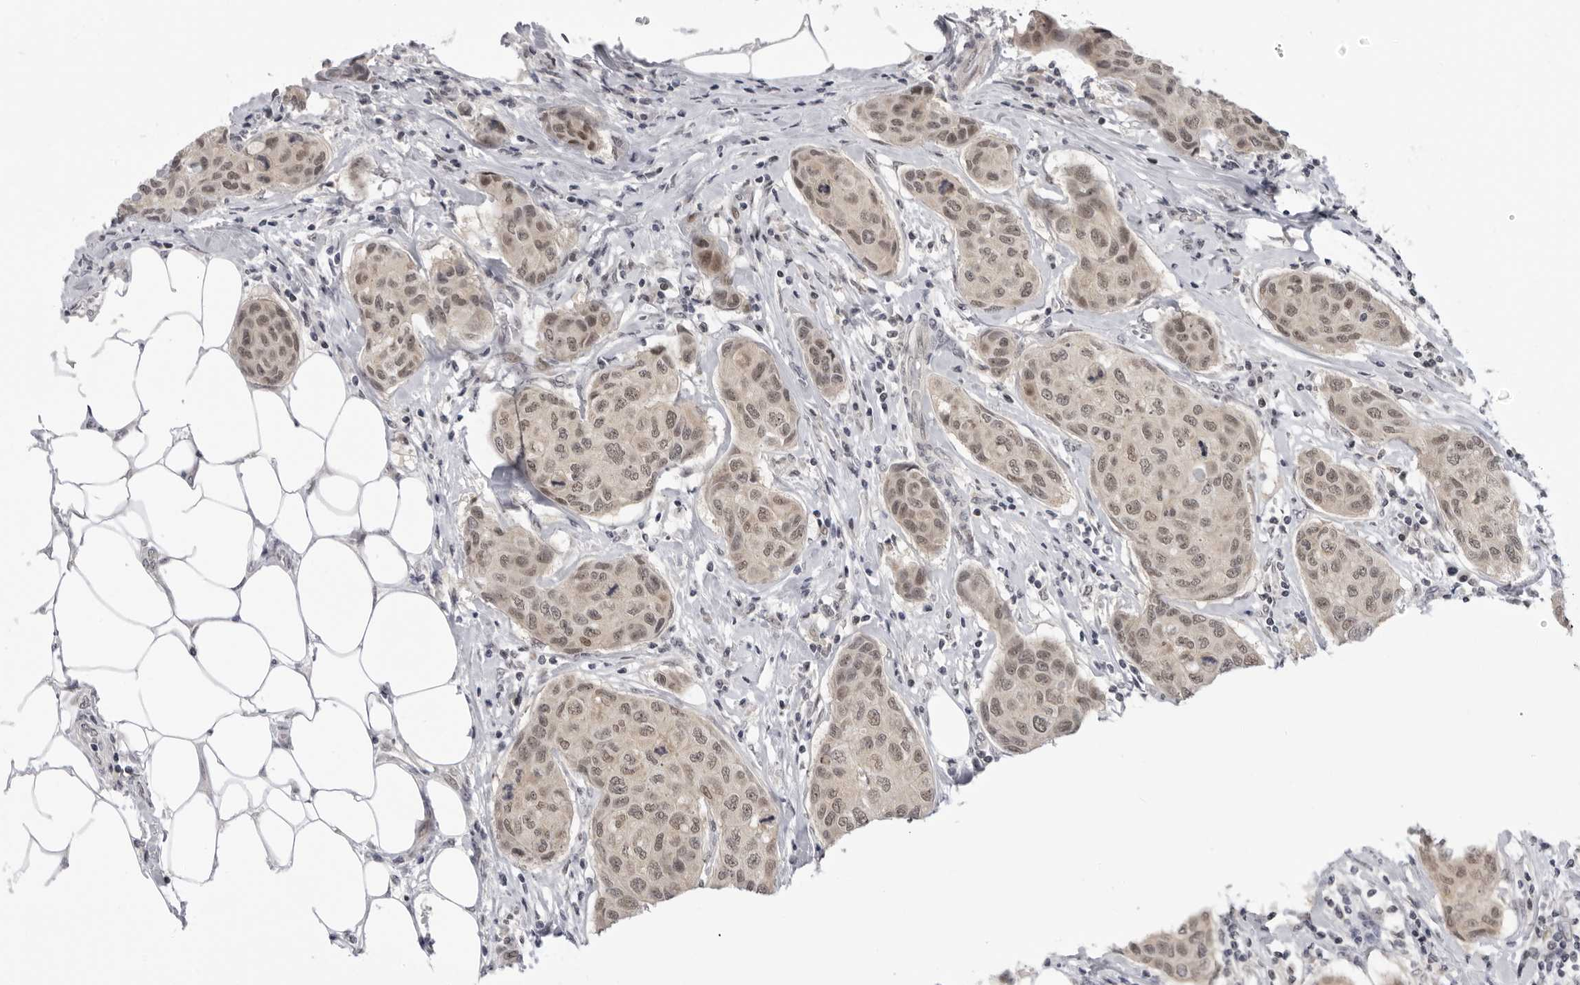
{"staining": {"intensity": "weak", "quantity": ">75%", "location": "nuclear"}, "tissue": "breast cancer", "cell_type": "Tumor cells", "image_type": "cancer", "snomed": [{"axis": "morphology", "description": "Duct carcinoma"}, {"axis": "topography", "description": "Breast"}], "caption": "Human breast intraductal carcinoma stained with a protein marker exhibits weak staining in tumor cells.", "gene": "ALPK2", "patient": {"sex": "female", "age": 80}}